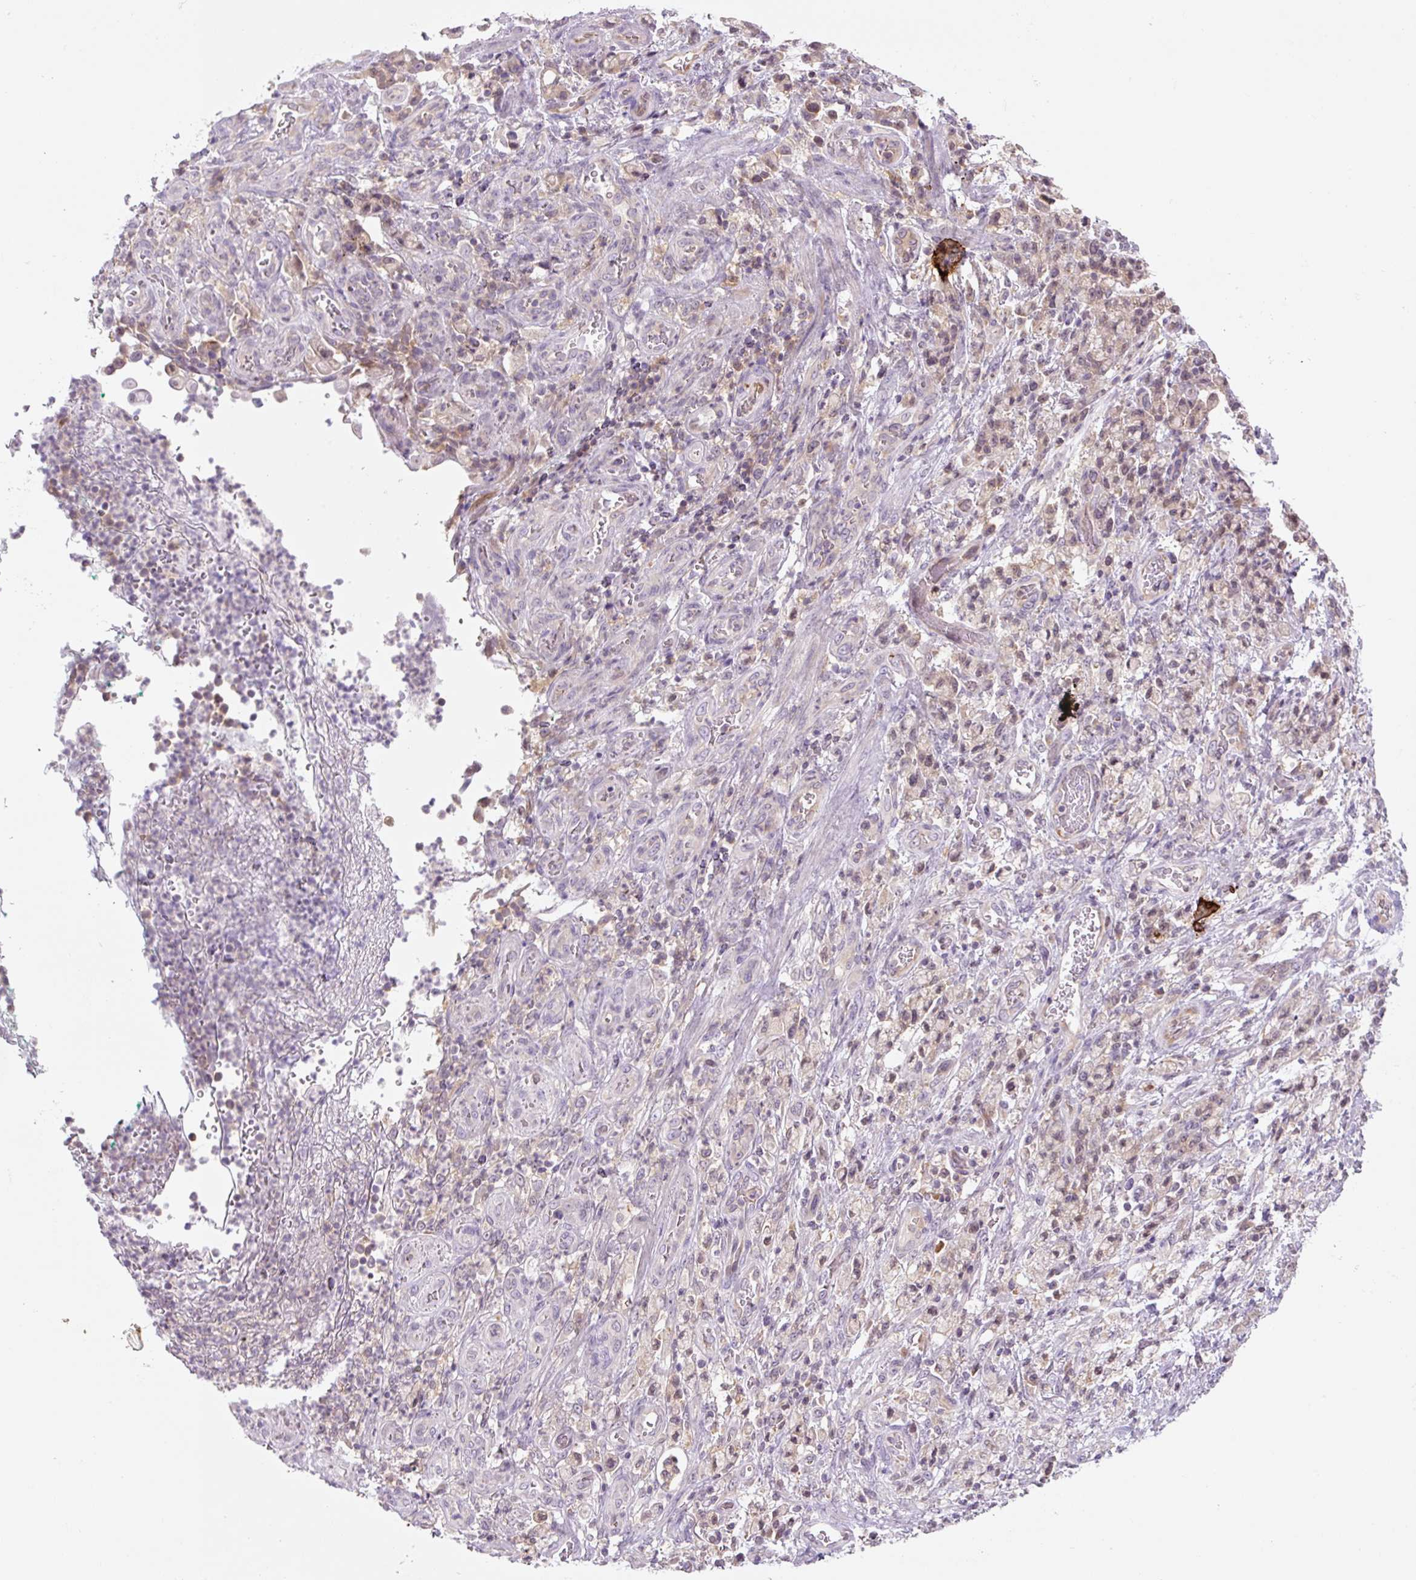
{"staining": {"intensity": "negative", "quantity": "none", "location": "none"}, "tissue": "stomach cancer", "cell_type": "Tumor cells", "image_type": "cancer", "snomed": [{"axis": "morphology", "description": "Adenocarcinoma, NOS"}, {"axis": "topography", "description": "Stomach"}], "caption": "DAB immunohistochemical staining of human stomach cancer reveals no significant expression in tumor cells. (Stains: DAB (3,3'-diaminobenzidine) immunohistochemistry with hematoxylin counter stain, Microscopy: brightfield microscopy at high magnification).", "gene": "SPSB2", "patient": {"sex": "male", "age": 77}}